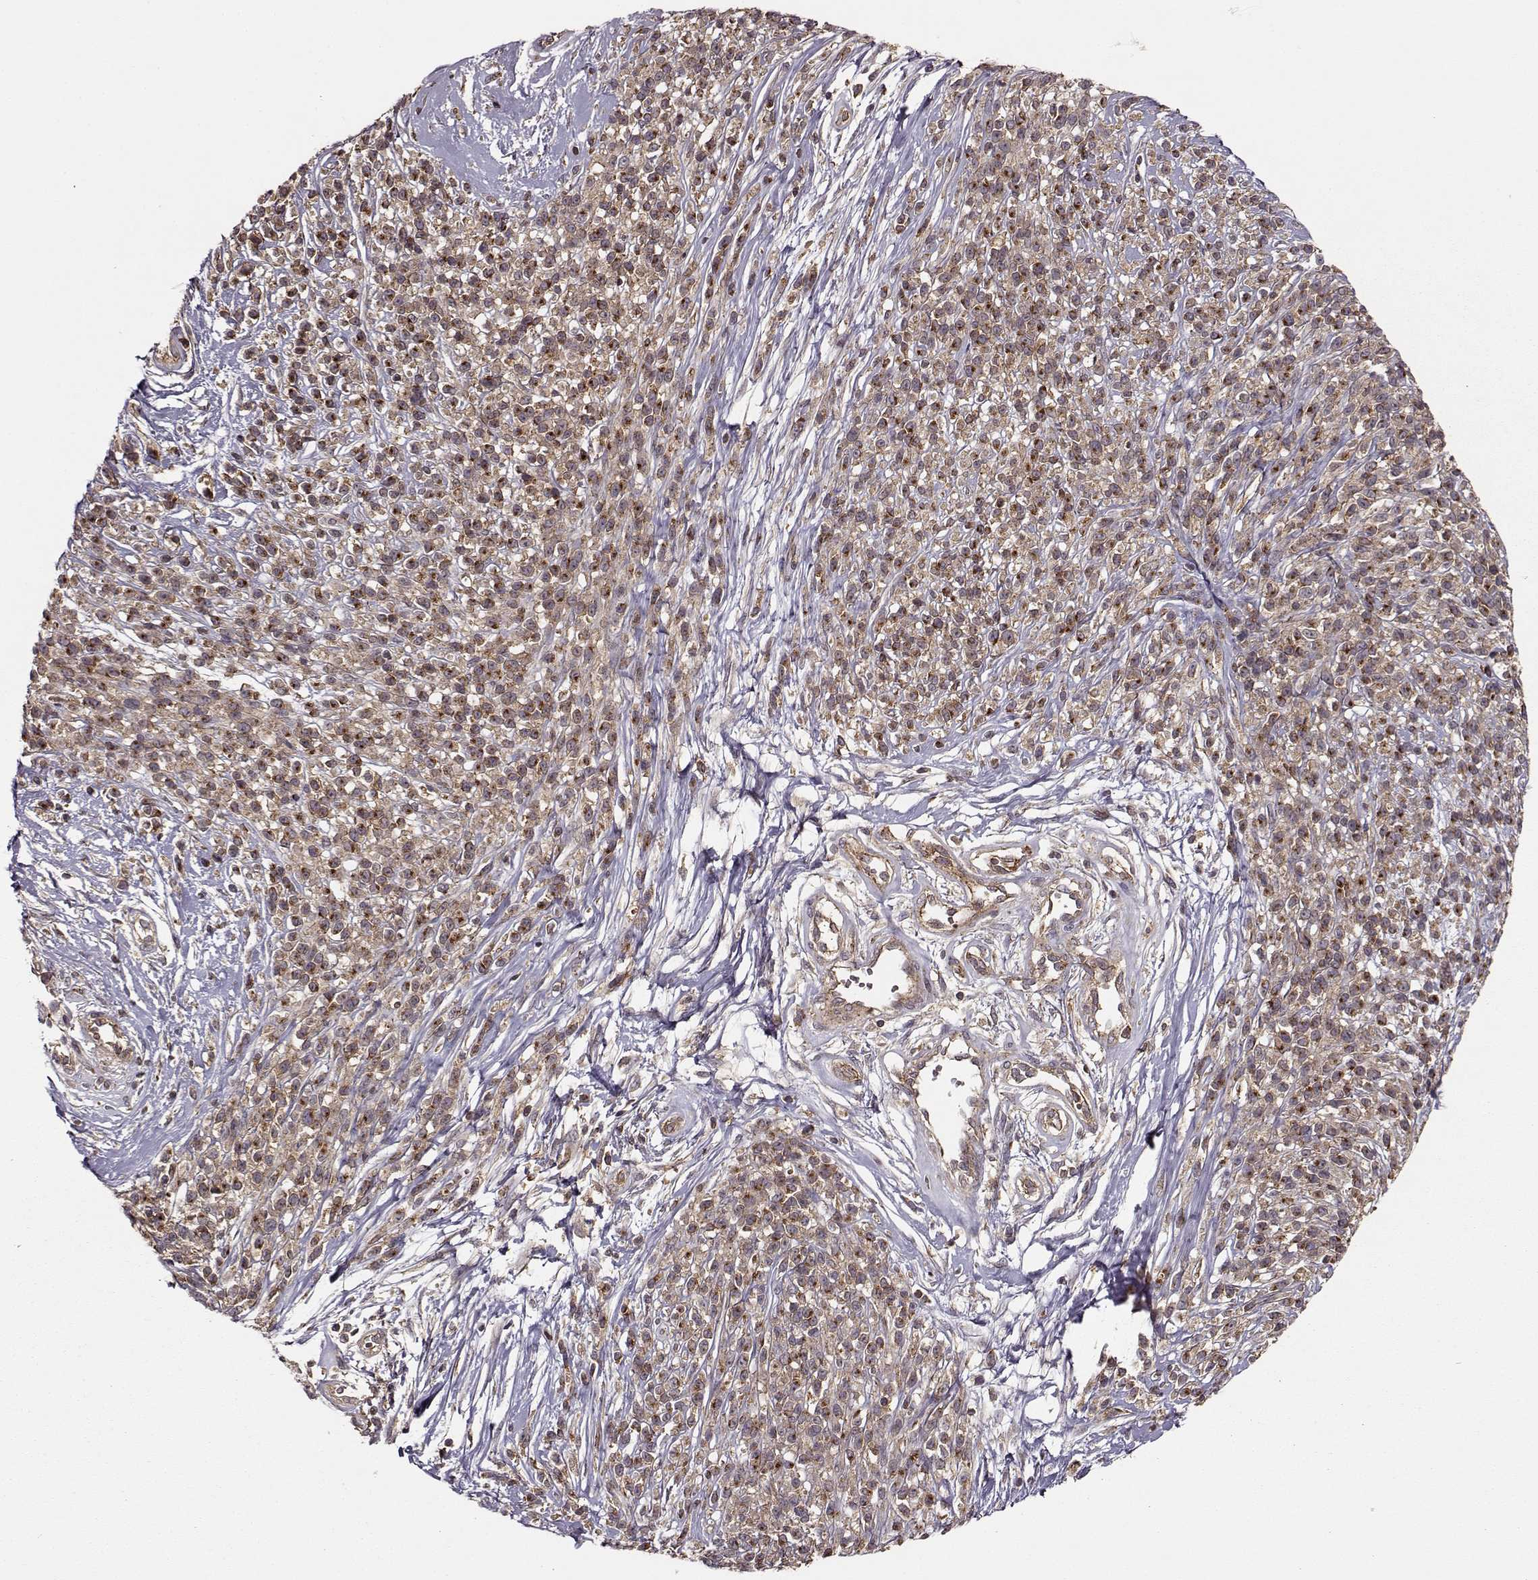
{"staining": {"intensity": "moderate", "quantity": ">75%", "location": "cytoplasmic/membranous"}, "tissue": "melanoma", "cell_type": "Tumor cells", "image_type": "cancer", "snomed": [{"axis": "morphology", "description": "Malignant melanoma, NOS"}, {"axis": "topography", "description": "Skin"}, {"axis": "topography", "description": "Skin of trunk"}], "caption": "Melanoma tissue exhibits moderate cytoplasmic/membranous staining in approximately >75% of tumor cells", "gene": "IFRD2", "patient": {"sex": "male", "age": 74}}